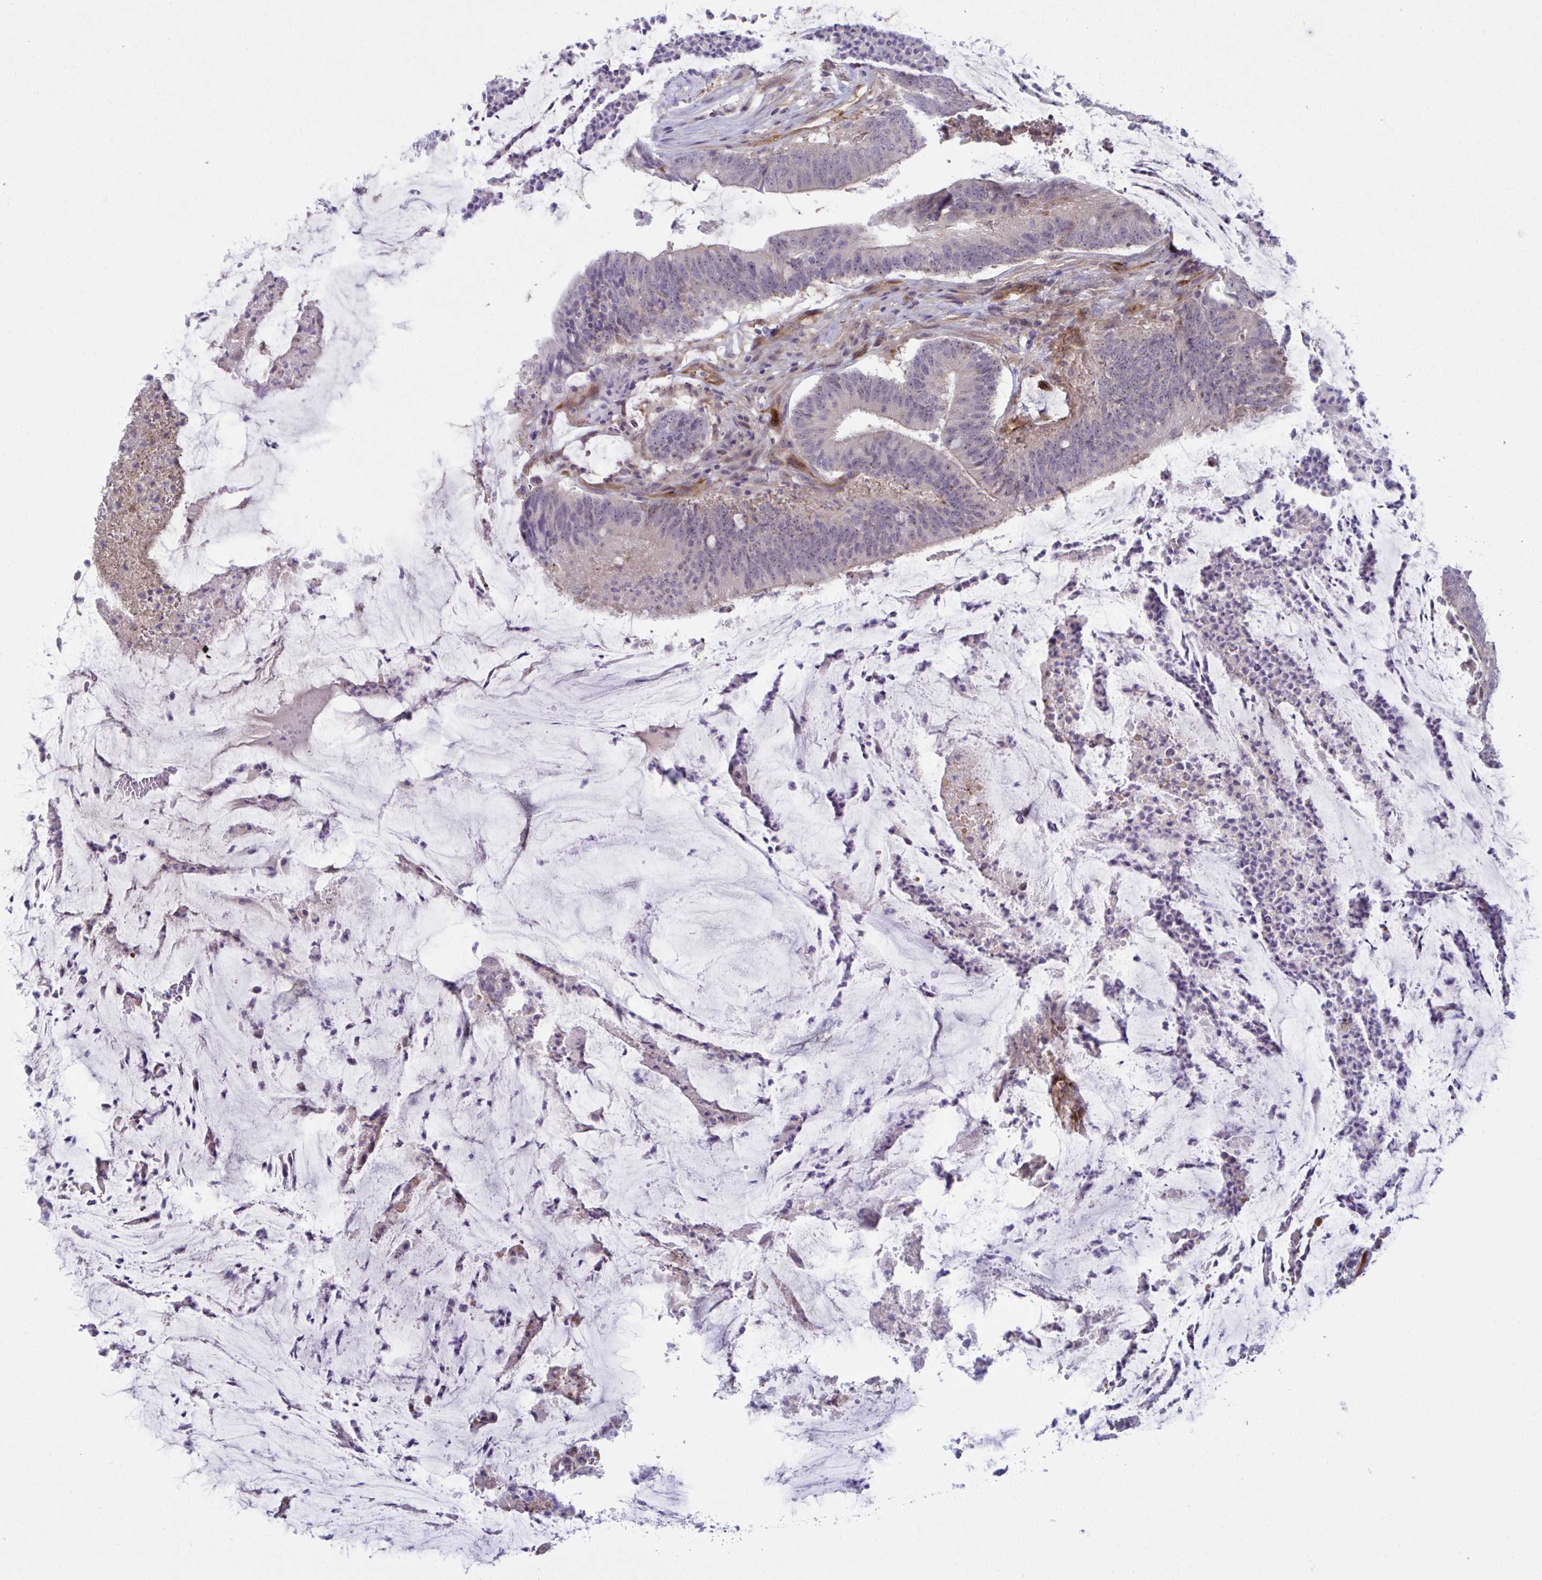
{"staining": {"intensity": "negative", "quantity": "none", "location": "none"}, "tissue": "colorectal cancer", "cell_type": "Tumor cells", "image_type": "cancer", "snomed": [{"axis": "morphology", "description": "Adenocarcinoma, NOS"}, {"axis": "topography", "description": "Colon"}], "caption": "This is an immunohistochemistry (IHC) micrograph of human colorectal cancer (adenocarcinoma). There is no staining in tumor cells.", "gene": "PRRT4", "patient": {"sex": "female", "age": 43}}